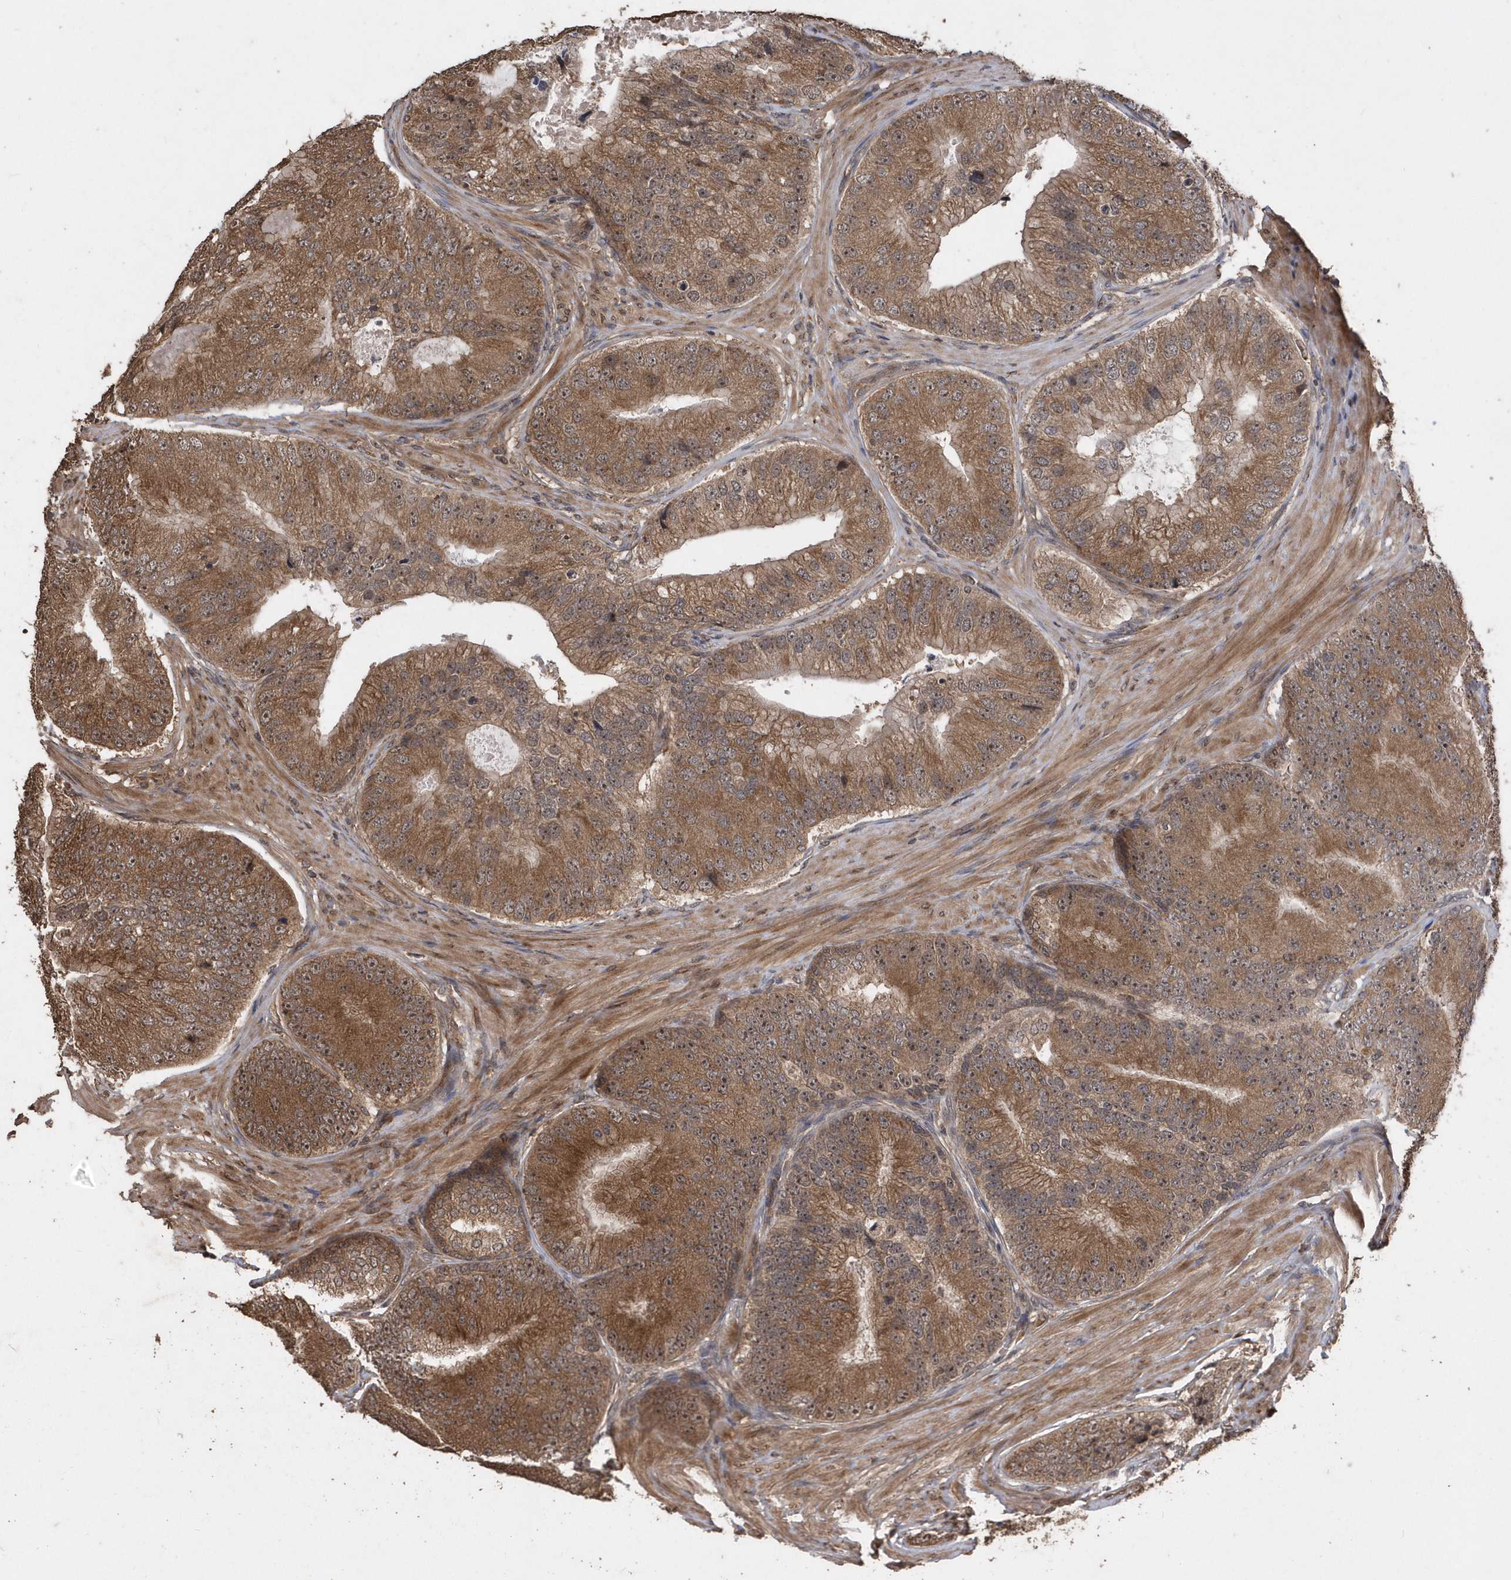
{"staining": {"intensity": "moderate", "quantity": ">75%", "location": "cytoplasmic/membranous"}, "tissue": "prostate cancer", "cell_type": "Tumor cells", "image_type": "cancer", "snomed": [{"axis": "morphology", "description": "Adenocarcinoma, High grade"}, {"axis": "topography", "description": "Prostate"}], "caption": "About >75% of tumor cells in human prostate cancer reveal moderate cytoplasmic/membranous protein positivity as visualized by brown immunohistochemical staining.", "gene": "WASHC5", "patient": {"sex": "male", "age": 70}}